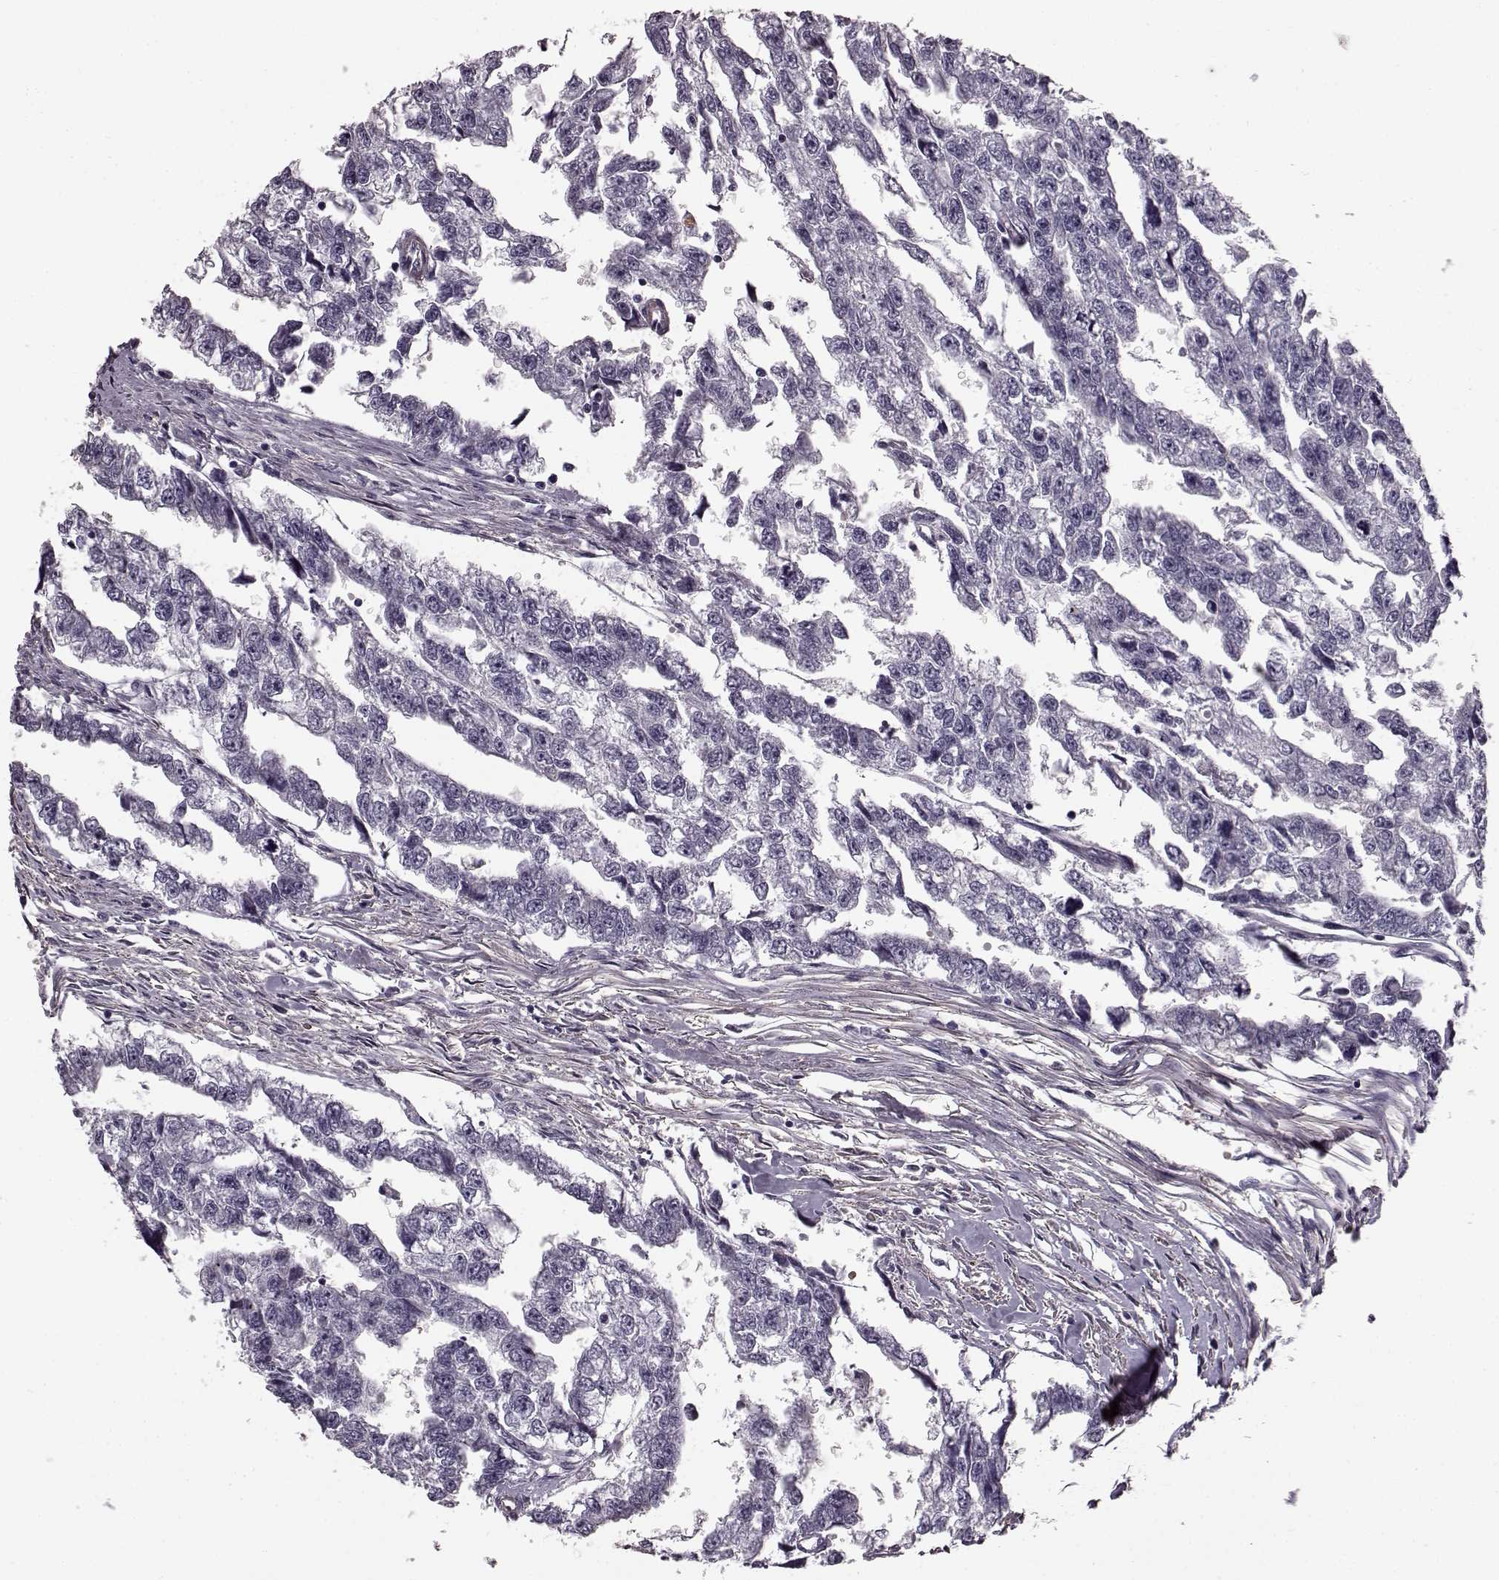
{"staining": {"intensity": "negative", "quantity": "none", "location": "none"}, "tissue": "testis cancer", "cell_type": "Tumor cells", "image_type": "cancer", "snomed": [{"axis": "morphology", "description": "Carcinoma, Embryonal, NOS"}, {"axis": "morphology", "description": "Teratoma, malignant, NOS"}, {"axis": "topography", "description": "Testis"}], "caption": "IHC photomicrograph of neoplastic tissue: human testis cancer stained with DAB displays no significant protein staining in tumor cells.", "gene": "SLCO3A1", "patient": {"sex": "male", "age": 44}}